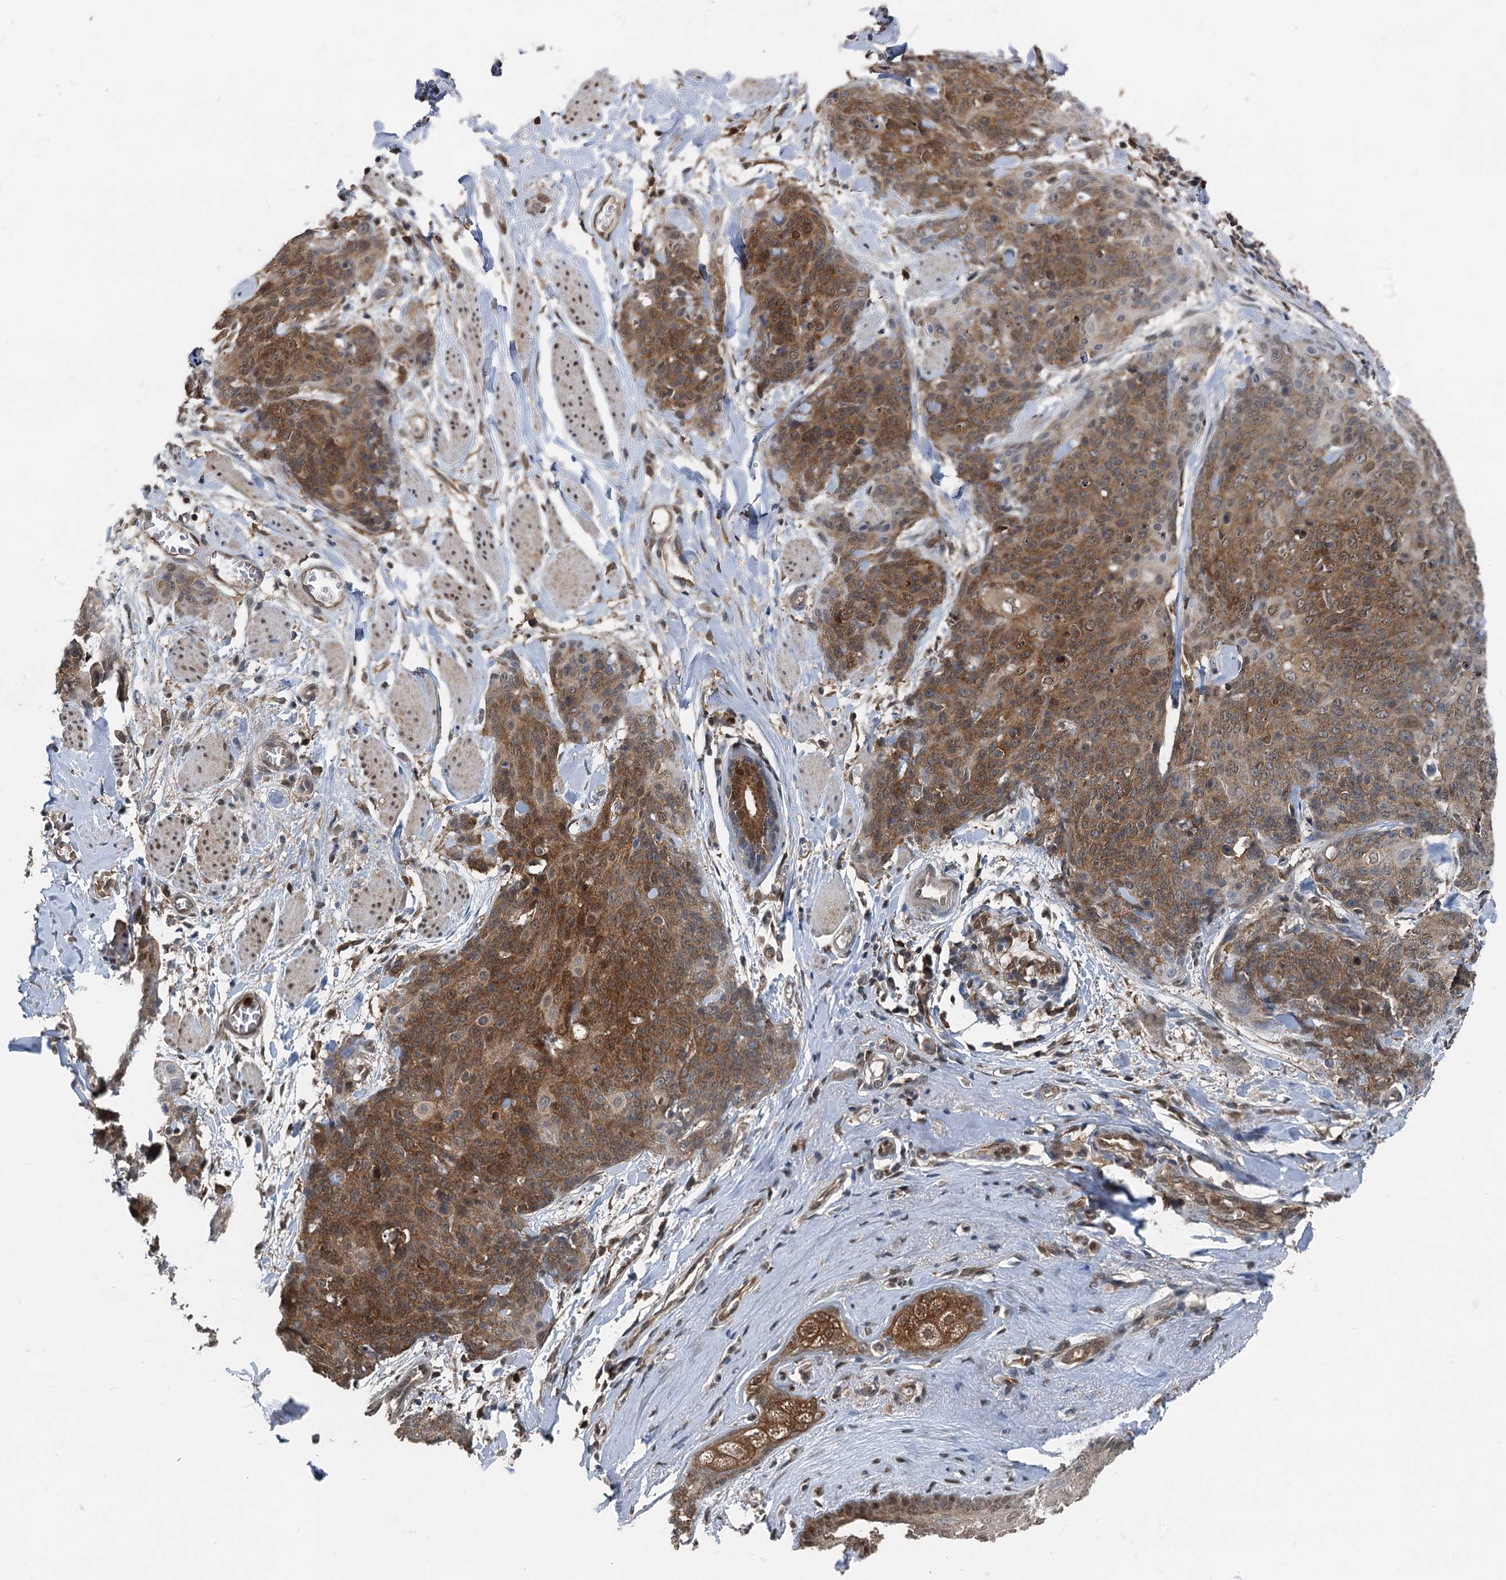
{"staining": {"intensity": "strong", "quantity": ">75%", "location": "cytoplasmic/membranous"}, "tissue": "skin cancer", "cell_type": "Tumor cells", "image_type": "cancer", "snomed": [{"axis": "morphology", "description": "Squamous cell carcinoma, NOS"}, {"axis": "topography", "description": "Skin"}, {"axis": "topography", "description": "Vulva"}], "caption": "Tumor cells display strong cytoplasmic/membranous expression in about >75% of cells in squamous cell carcinoma (skin). The protein is shown in brown color, while the nuclei are stained blue.", "gene": "GPI", "patient": {"sex": "female", "age": 85}}